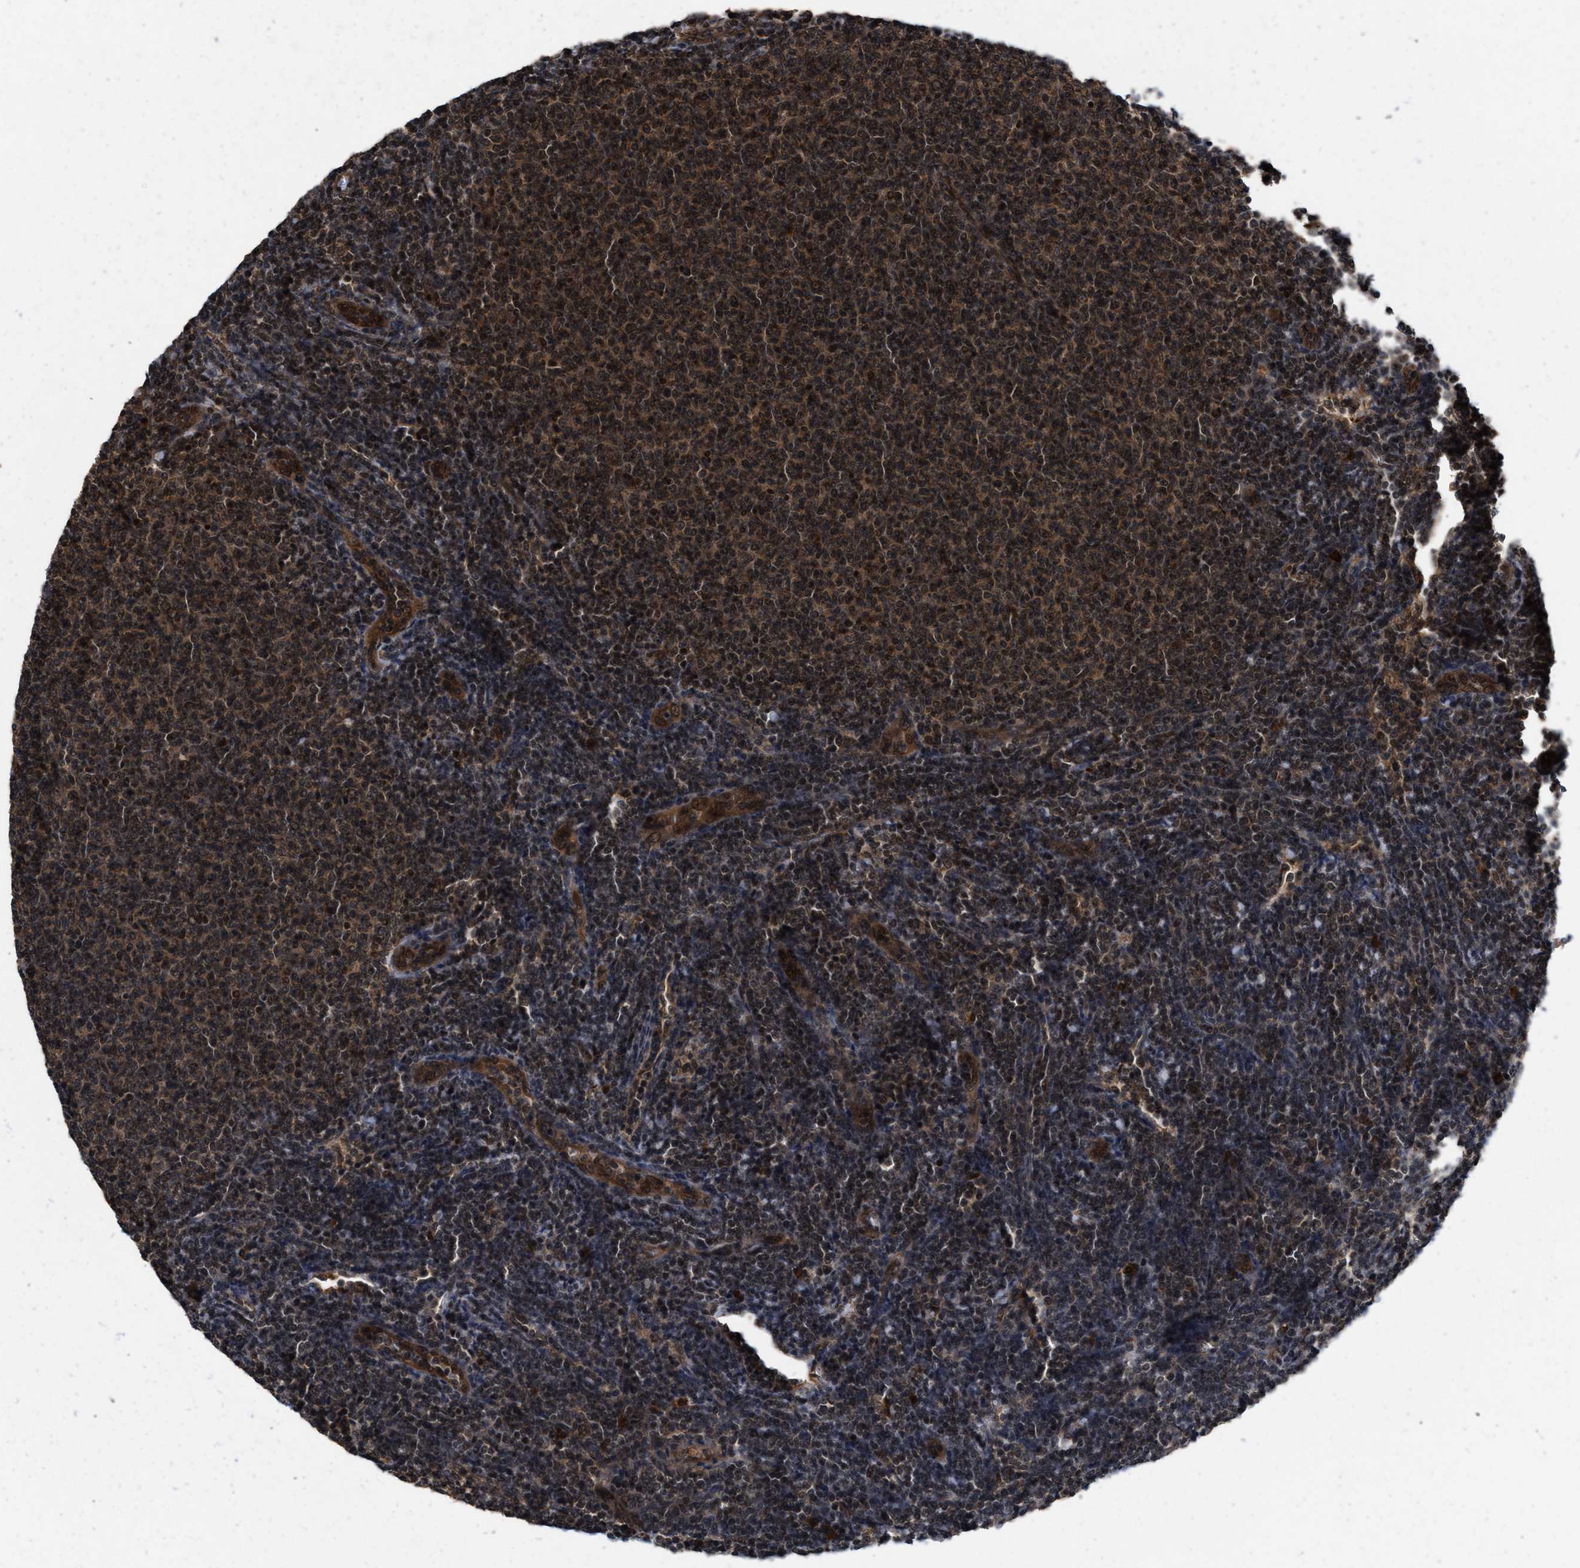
{"staining": {"intensity": "moderate", "quantity": ">75%", "location": "nuclear"}, "tissue": "lymphoma", "cell_type": "Tumor cells", "image_type": "cancer", "snomed": [{"axis": "morphology", "description": "Malignant lymphoma, non-Hodgkin's type, Low grade"}, {"axis": "topography", "description": "Lymph node"}], "caption": "The photomicrograph displays a brown stain indicating the presence of a protein in the nuclear of tumor cells in lymphoma. (Stains: DAB (3,3'-diaminobenzidine) in brown, nuclei in blue, Microscopy: brightfield microscopy at high magnification).", "gene": "RUSC2", "patient": {"sex": "male", "age": 66}}